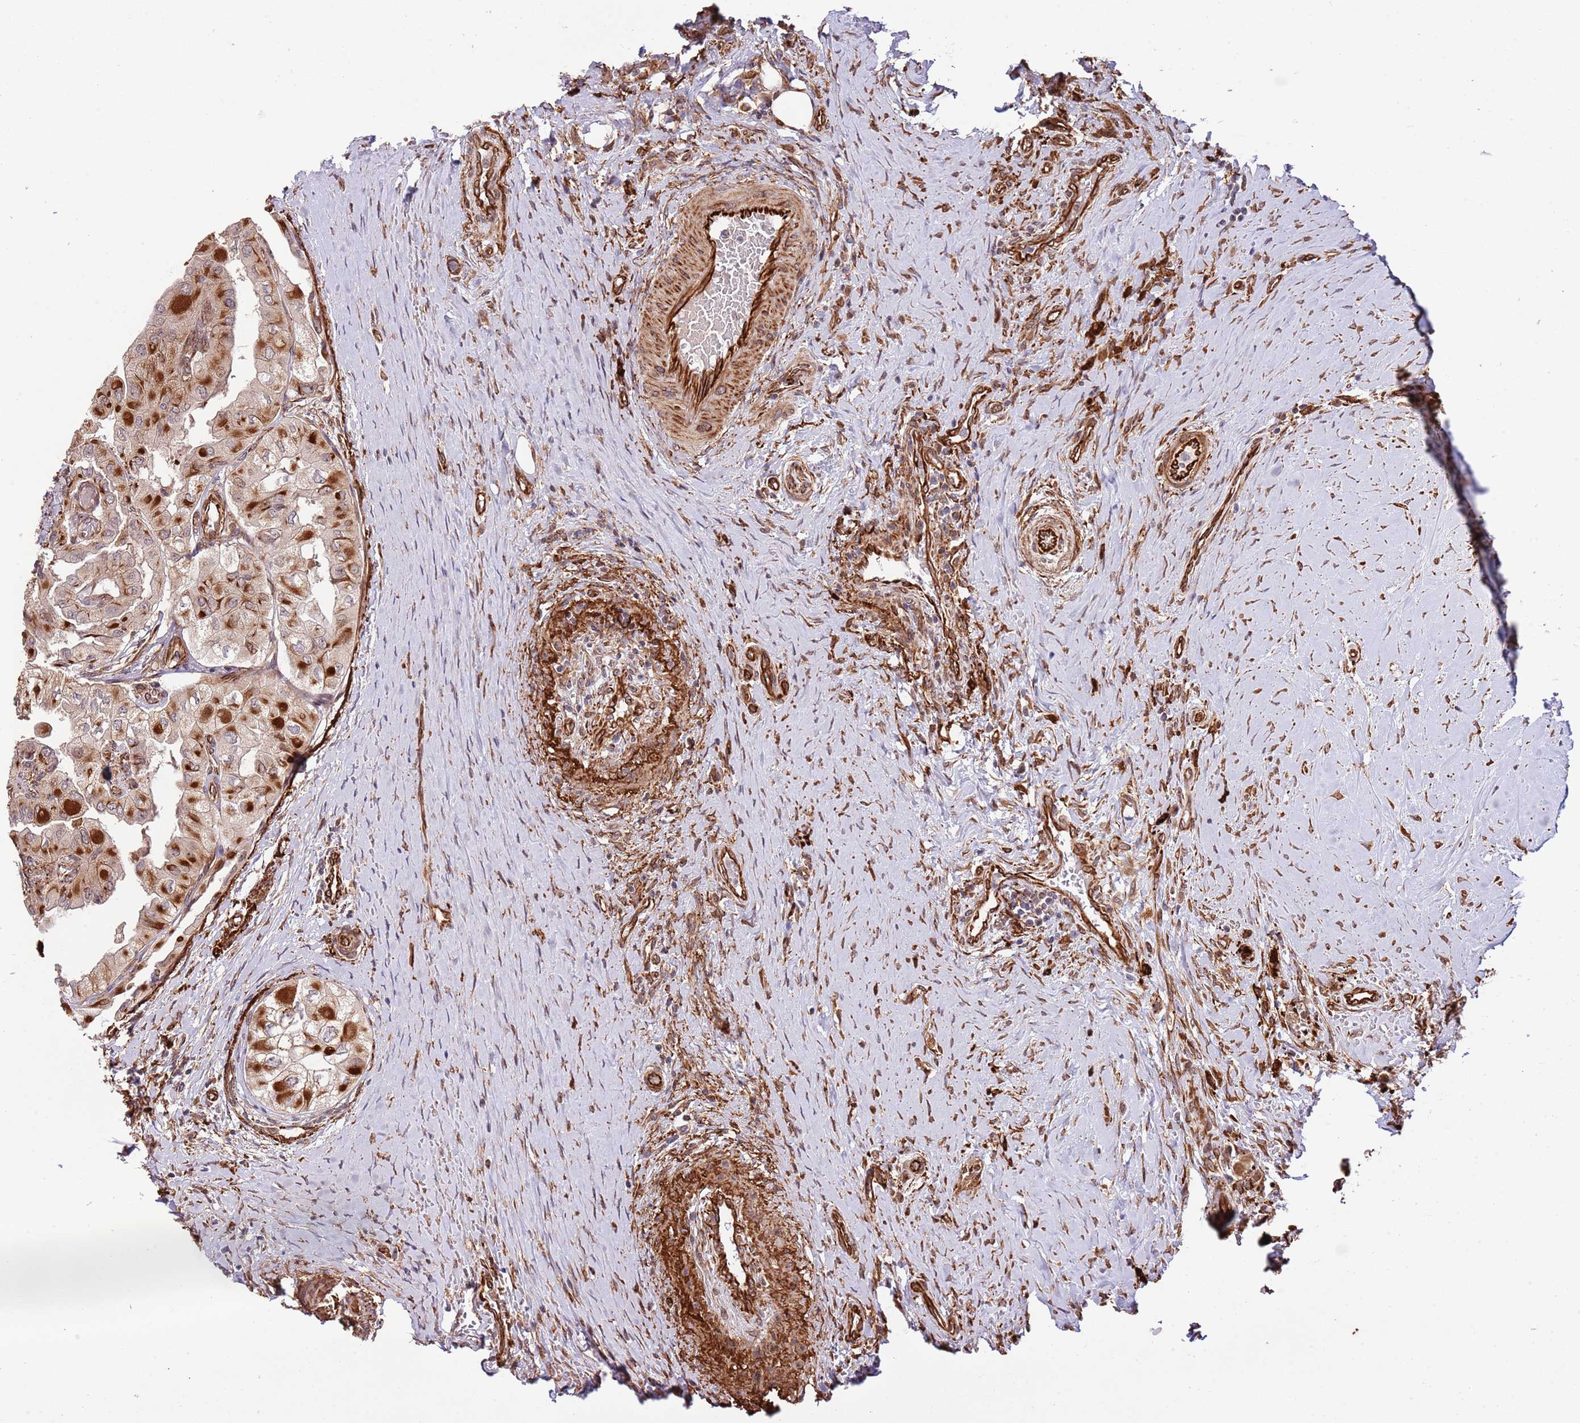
{"staining": {"intensity": "moderate", "quantity": ">75%", "location": "cytoplasmic/membranous"}, "tissue": "thyroid cancer", "cell_type": "Tumor cells", "image_type": "cancer", "snomed": [{"axis": "morphology", "description": "Papillary adenocarcinoma, NOS"}, {"axis": "topography", "description": "Thyroid gland"}], "caption": "IHC micrograph of human thyroid papillary adenocarcinoma stained for a protein (brown), which displays medium levels of moderate cytoplasmic/membranous expression in approximately >75% of tumor cells.", "gene": "NEK3", "patient": {"sex": "female", "age": 59}}